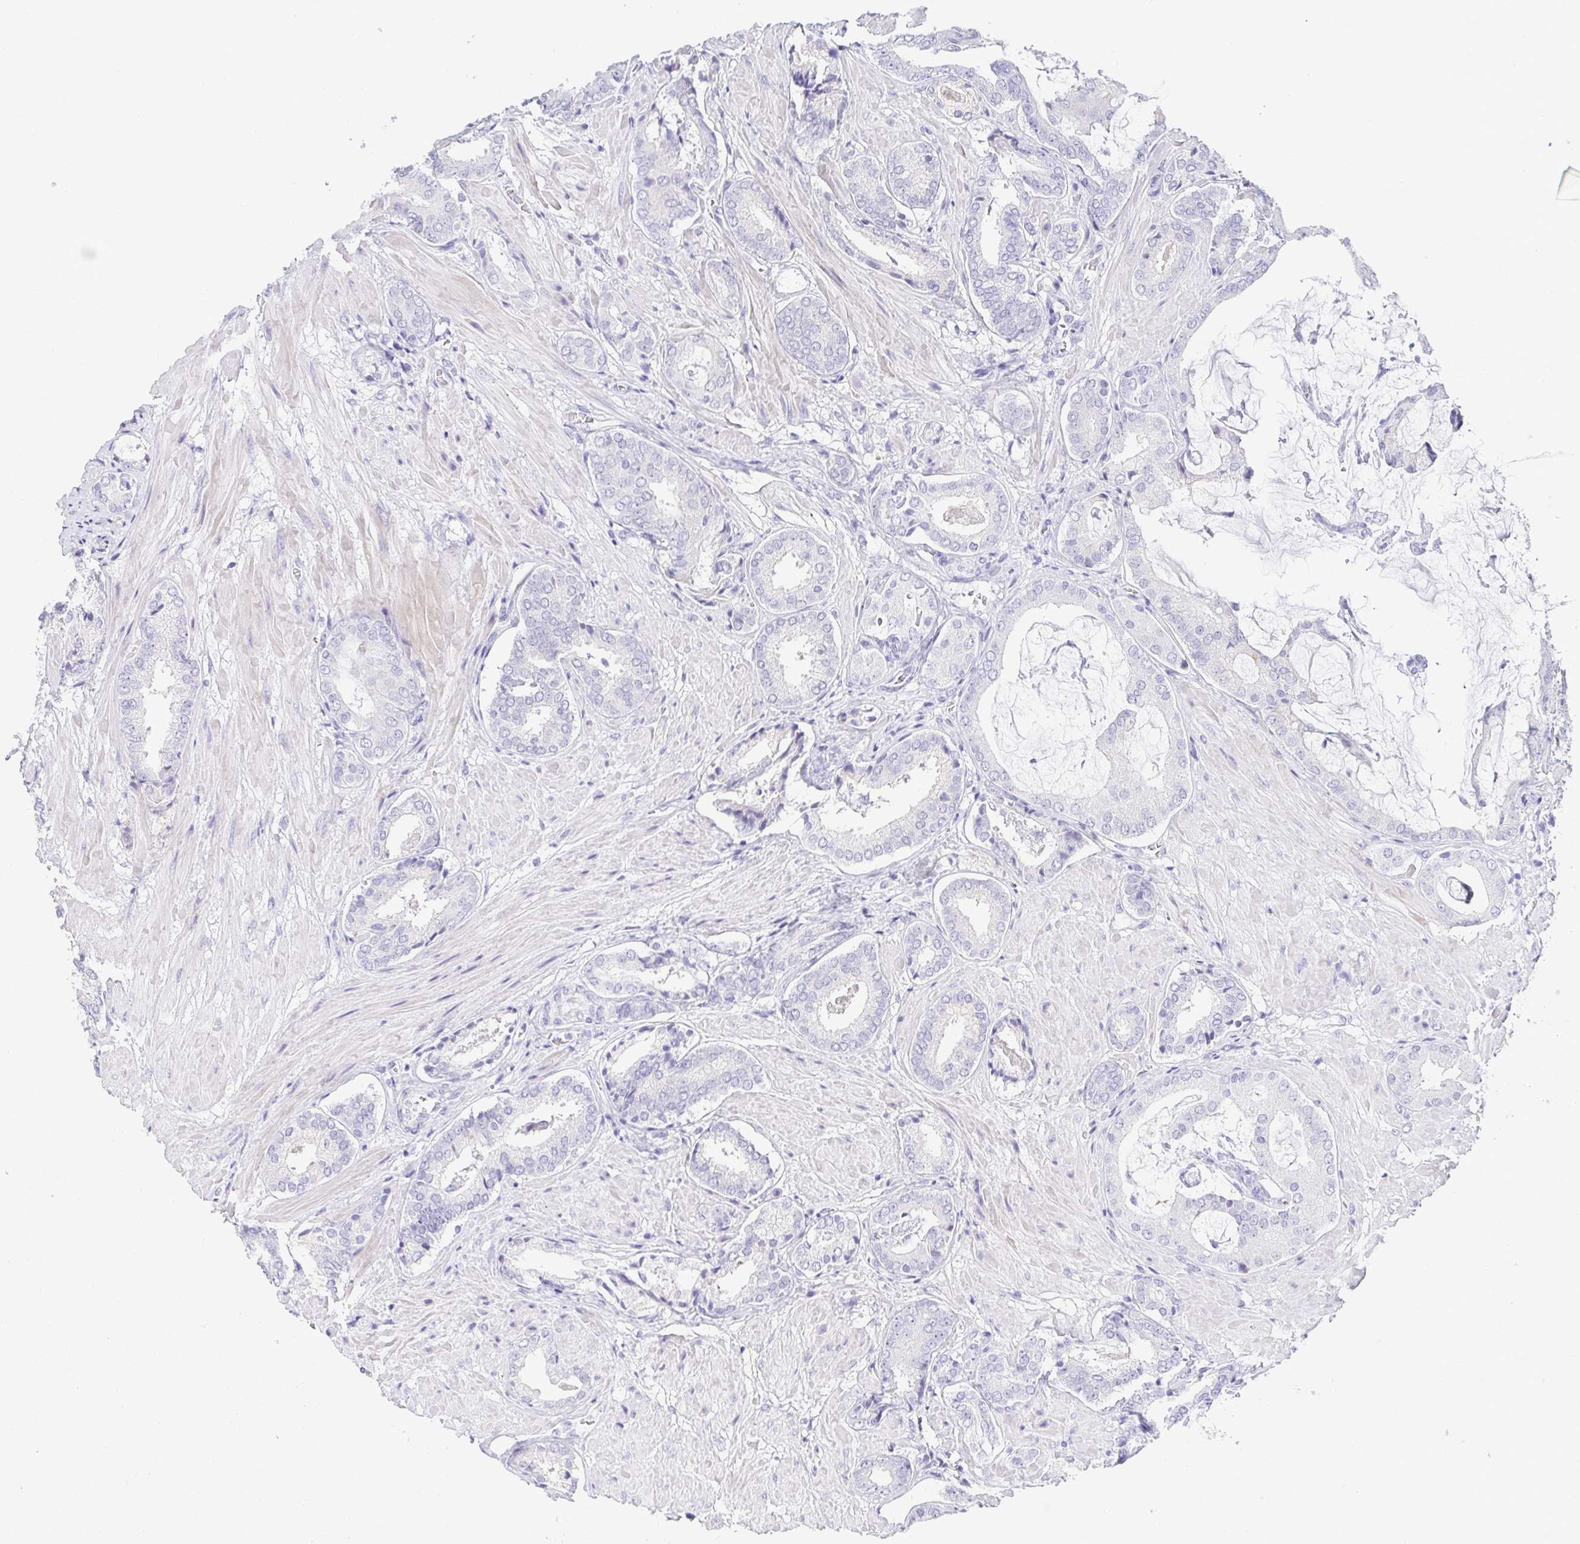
{"staining": {"intensity": "negative", "quantity": "none", "location": "none"}, "tissue": "prostate cancer", "cell_type": "Tumor cells", "image_type": "cancer", "snomed": [{"axis": "morphology", "description": "Adenocarcinoma, High grade"}, {"axis": "topography", "description": "Prostate"}], "caption": "IHC histopathology image of neoplastic tissue: prostate cancer (high-grade adenocarcinoma) stained with DAB reveals no significant protein expression in tumor cells. (Brightfield microscopy of DAB (3,3'-diaminobenzidine) immunohistochemistry (IHC) at high magnification).", "gene": "HAPLN2", "patient": {"sex": "male", "age": 56}}